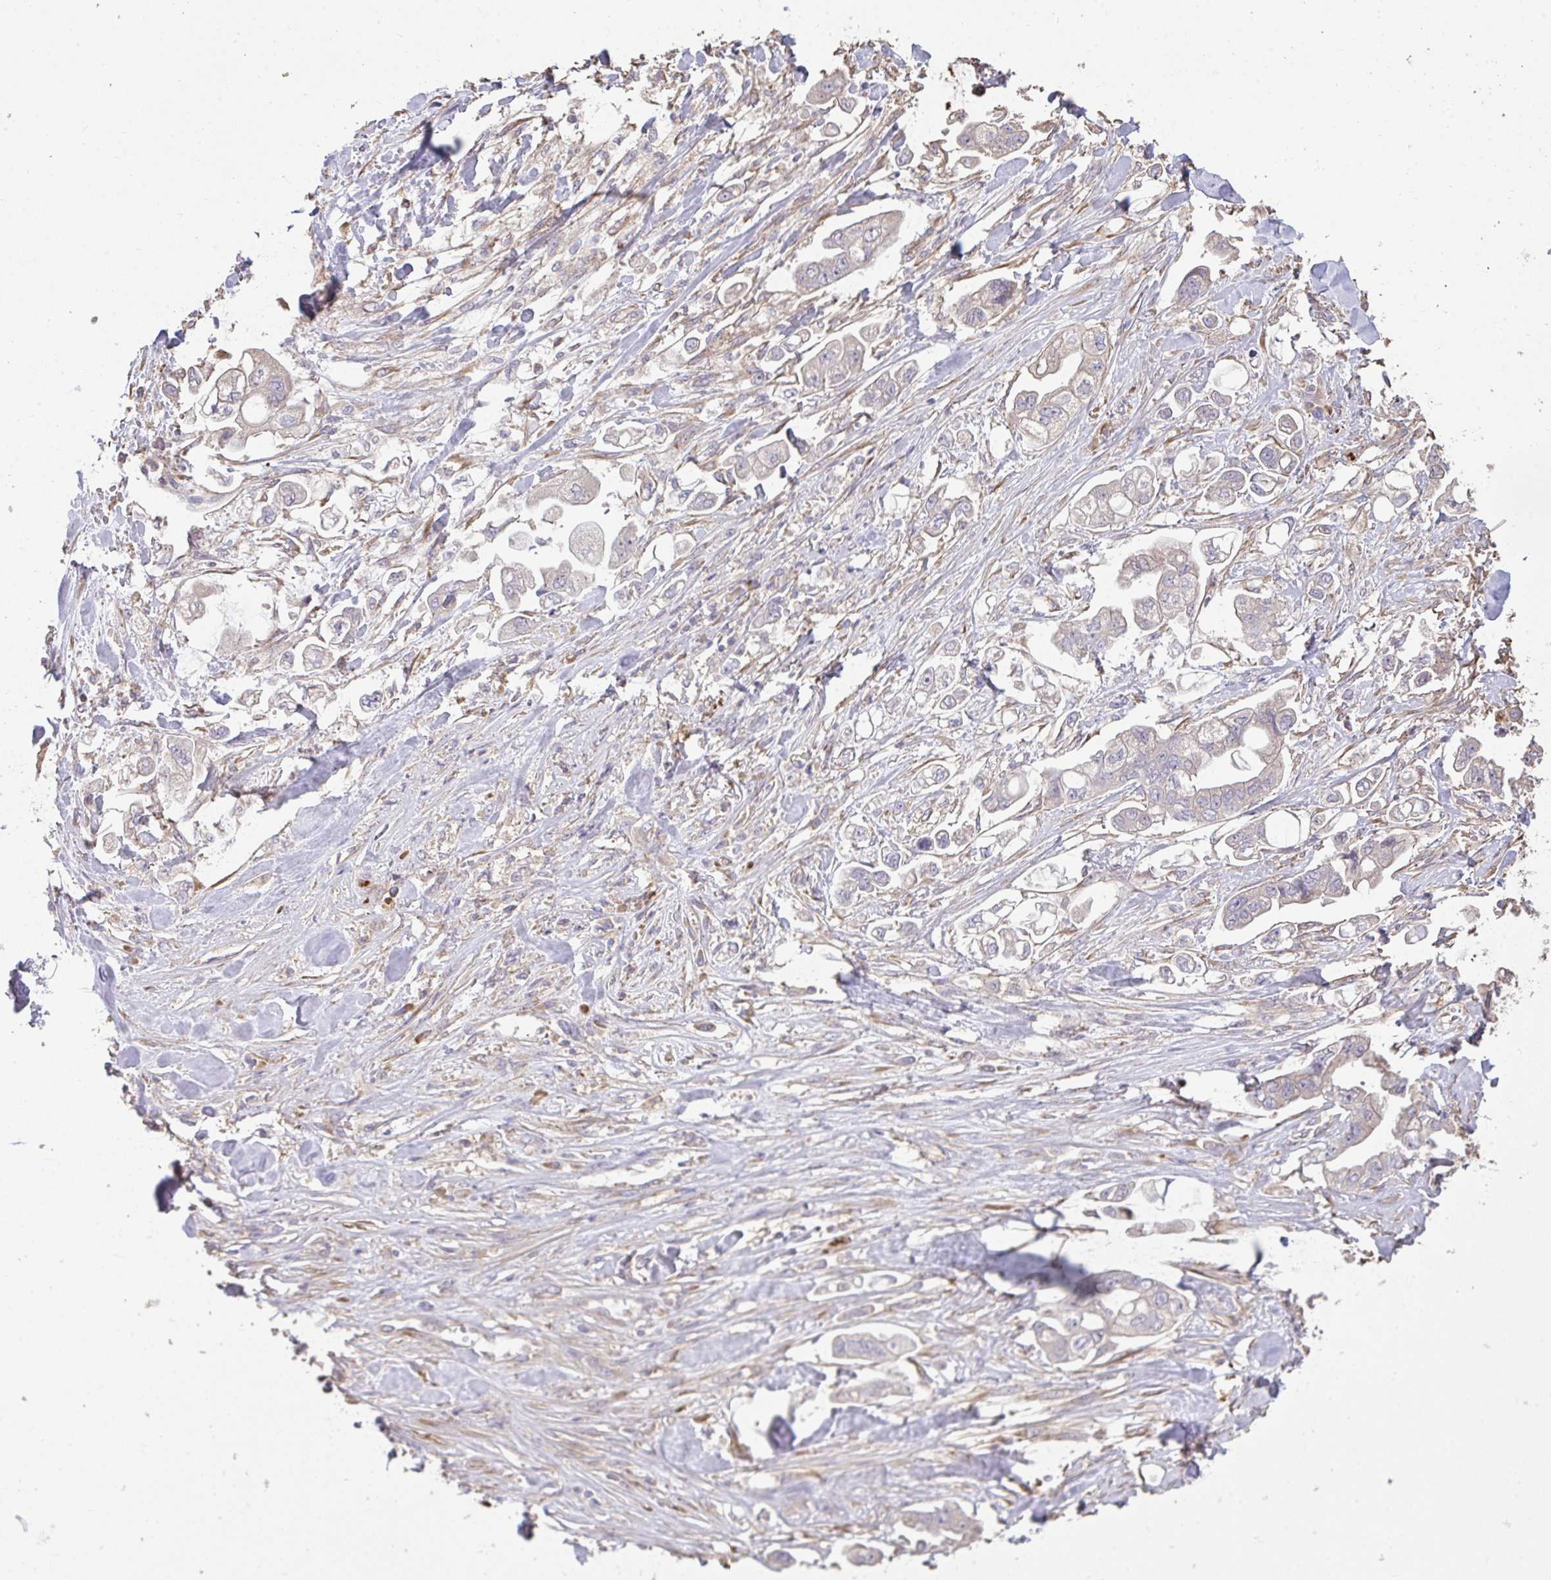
{"staining": {"intensity": "negative", "quantity": "none", "location": "none"}, "tissue": "stomach cancer", "cell_type": "Tumor cells", "image_type": "cancer", "snomed": [{"axis": "morphology", "description": "Adenocarcinoma, NOS"}, {"axis": "topography", "description": "Stomach"}], "caption": "Tumor cells show no significant expression in adenocarcinoma (stomach).", "gene": "BRINP3", "patient": {"sex": "male", "age": 62}}